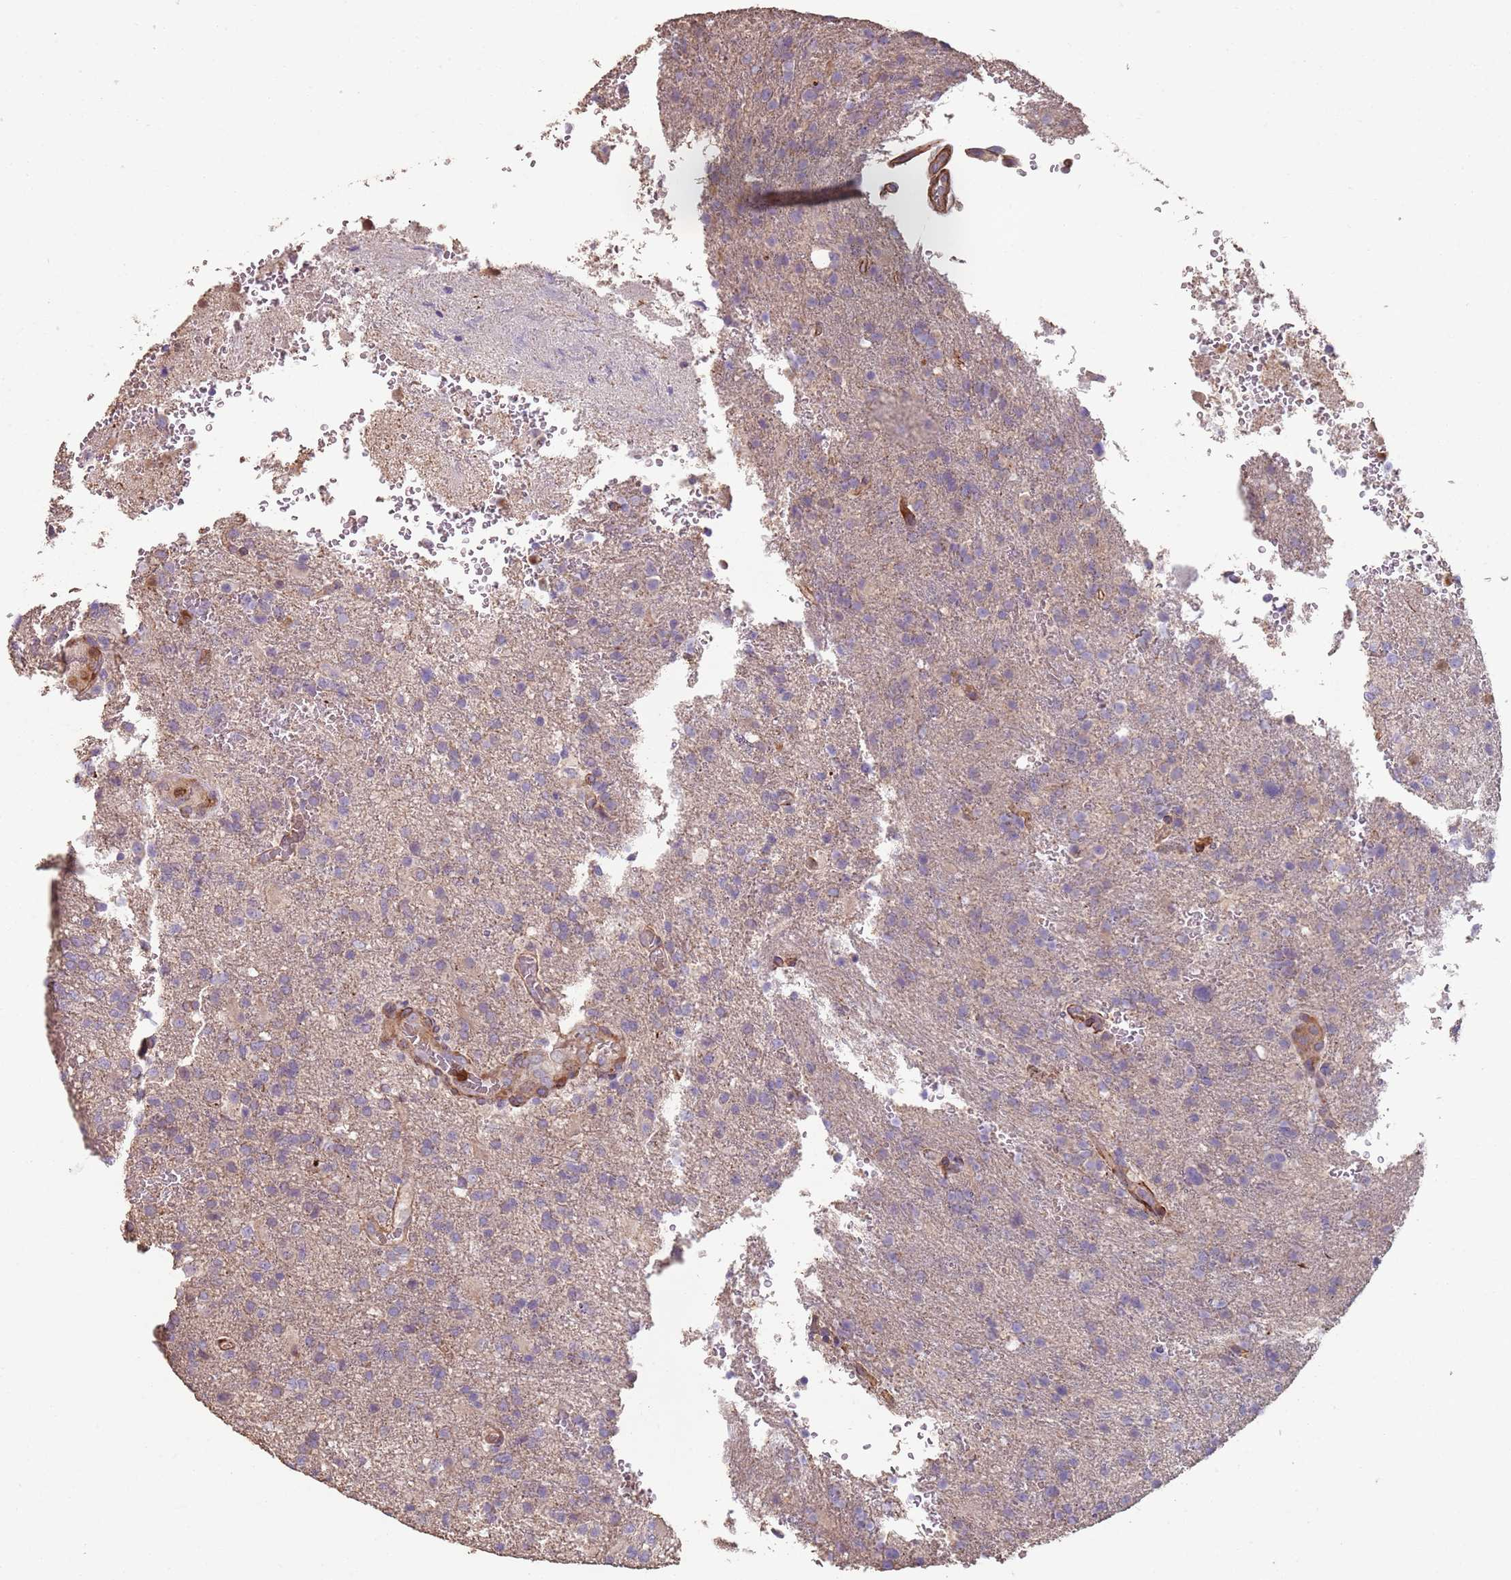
{"staining": {"intensity": "negative", "quantity": "none", "location": "none"}, "tissue": "glioma", "cell_type": "Tumor cells", "image_type": "cancer", "snomed": [{"axis": "morphology", "description": "Glioma, malignant, High grade"}, {"axis": "topography", "description": "Brain"}], "caption": "Immunohistochemical staining of malignant glioma (high-grade) demonstrates no significant expression in tumor cells. (Brightfield microscopy of DAB IHC at high magnification).", "gene": "PHLPP2", "patient": {"sex": "female", "age": 74}}